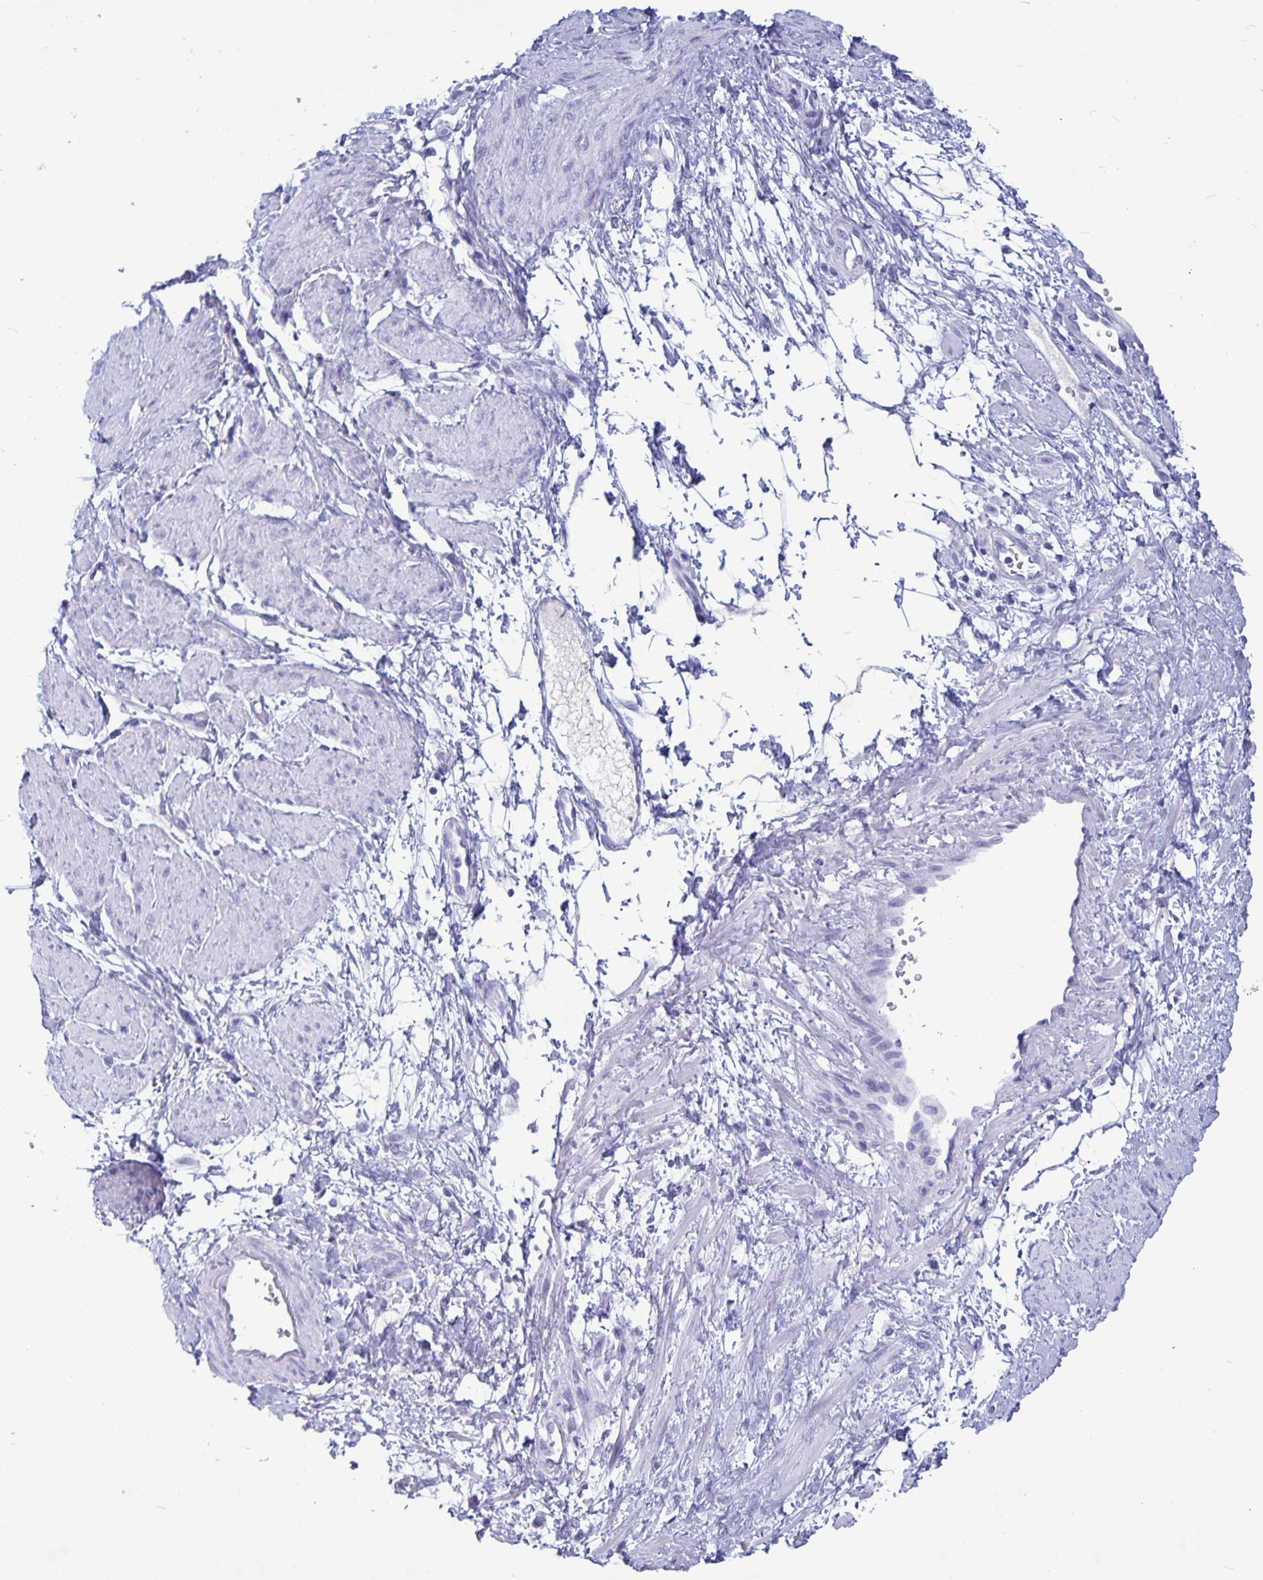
{"staining": {"intensity": "negative", "quantity": "none", "location": "none"}, "tissue": "smooth muscle", "cell_type": "Smooth muscle cells", "image_type": "normal", "snomed": [{"axis": "morphology", "description": "Normal tissue, NOS"}, {"axis": "topography", "description": "Smooth muscle"}, {"axis": "topography", "description": "Uterus"}], "caption": "Immunohistochemical staining of normal human smooth muscle displays no significant expression in smooth muscle cells. The staining is performed using DAB (3,3'-diaminobenzidine) brown chromogen with nuclei counter-stained in using hematoxylin.", "gene": "BPIFA3", "patient": {"sex": "female", "age": 39}}